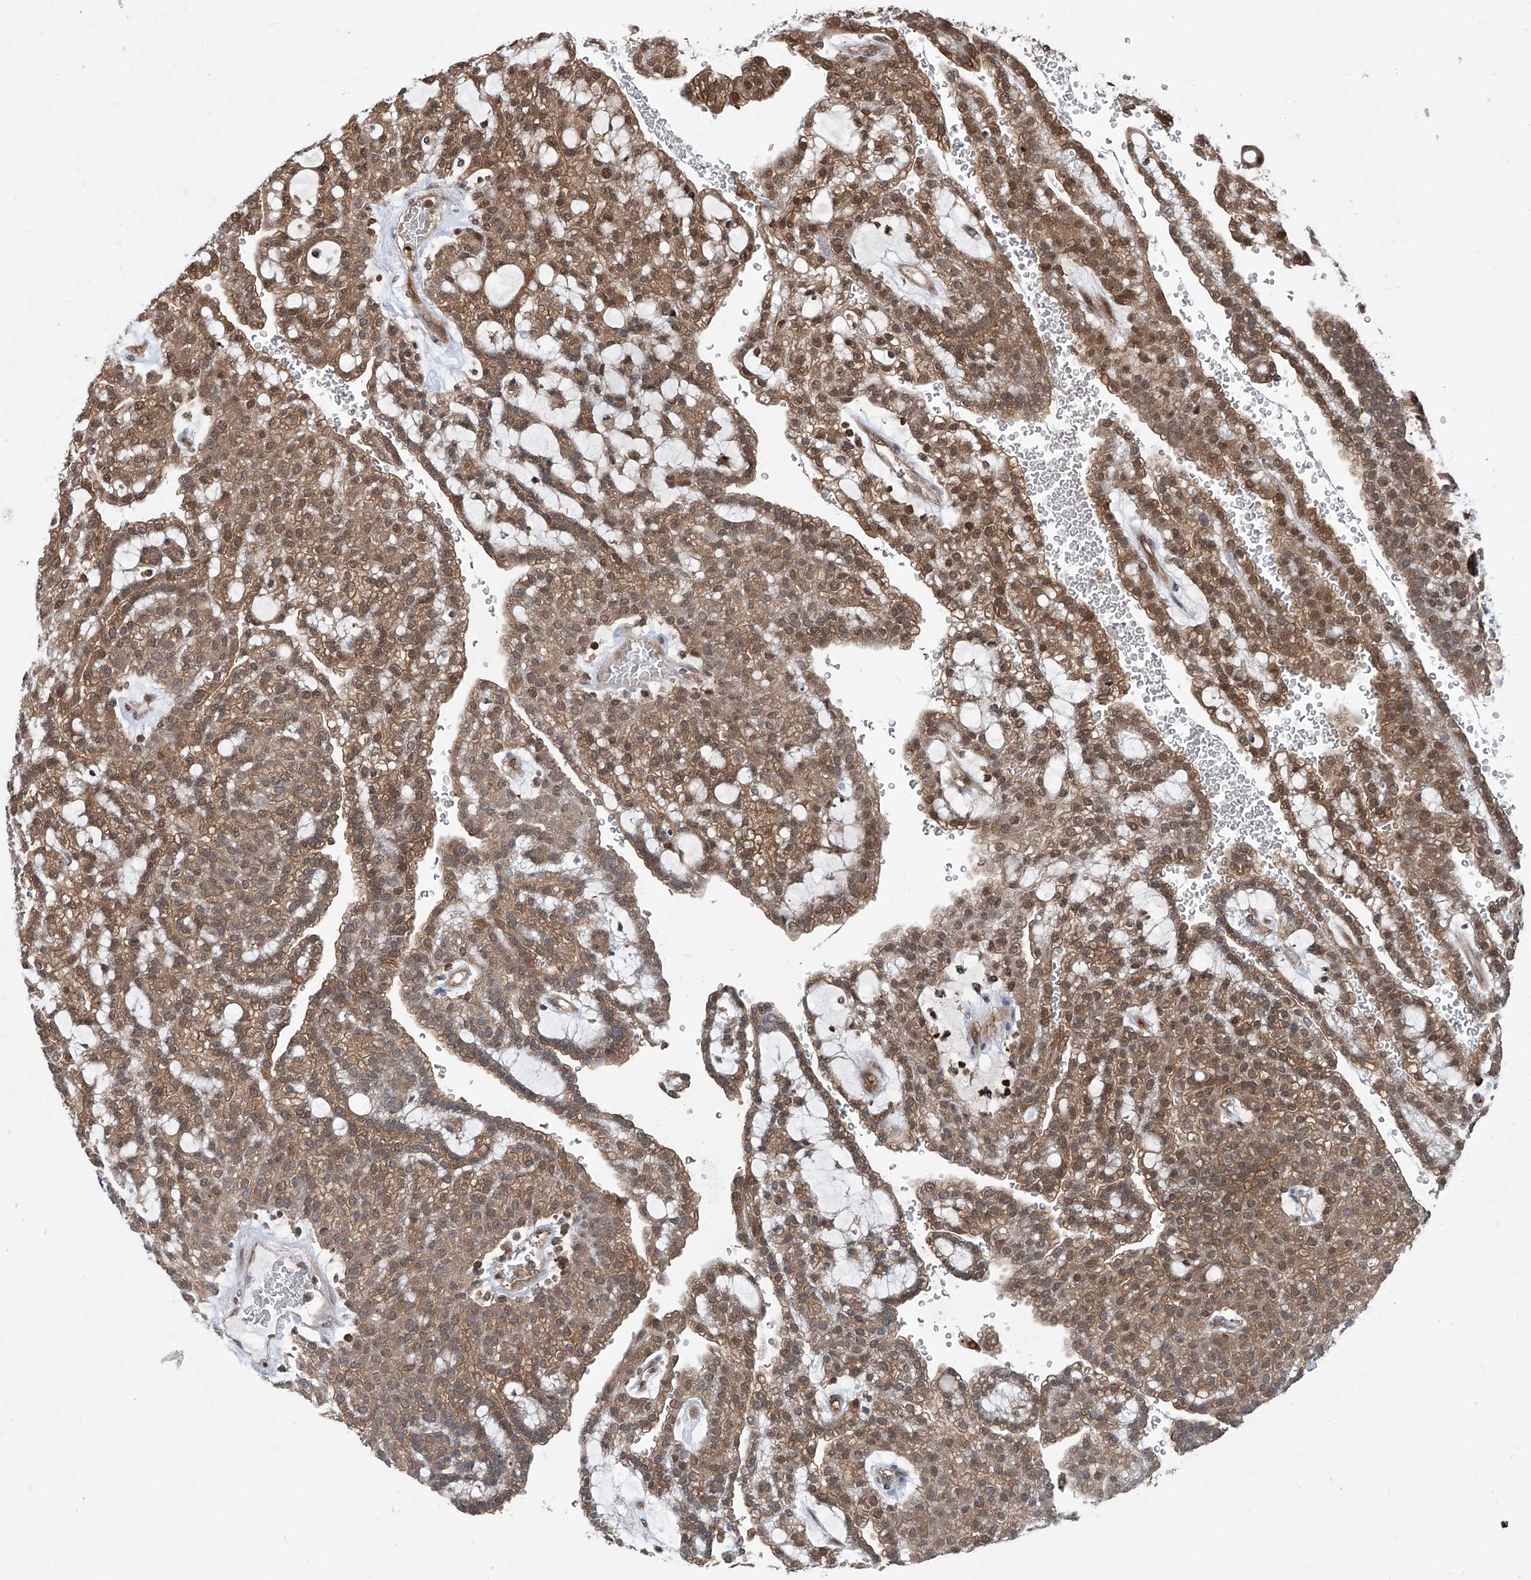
{"staining": {"intensity": "moderate", "quantity": ">75%", "location": "cytoplasmic/membranous"}, "tissue": "renal cancer", "cell_type": "Tumor cells", "image_type": "cancer", "snomed": [{"axis": "morphology", "description": "Adenocarcinoma, NOS"}, {"axis": "topography", "description": "Kidney"}], "caption": "Moderate cytoplasmic/membranous protein expression is seen in about >75% of tumor cells in renal cancer (adenocarcinoma).", "gene": "PSMB1", "patient": {"sex": "male", "age": 63}}